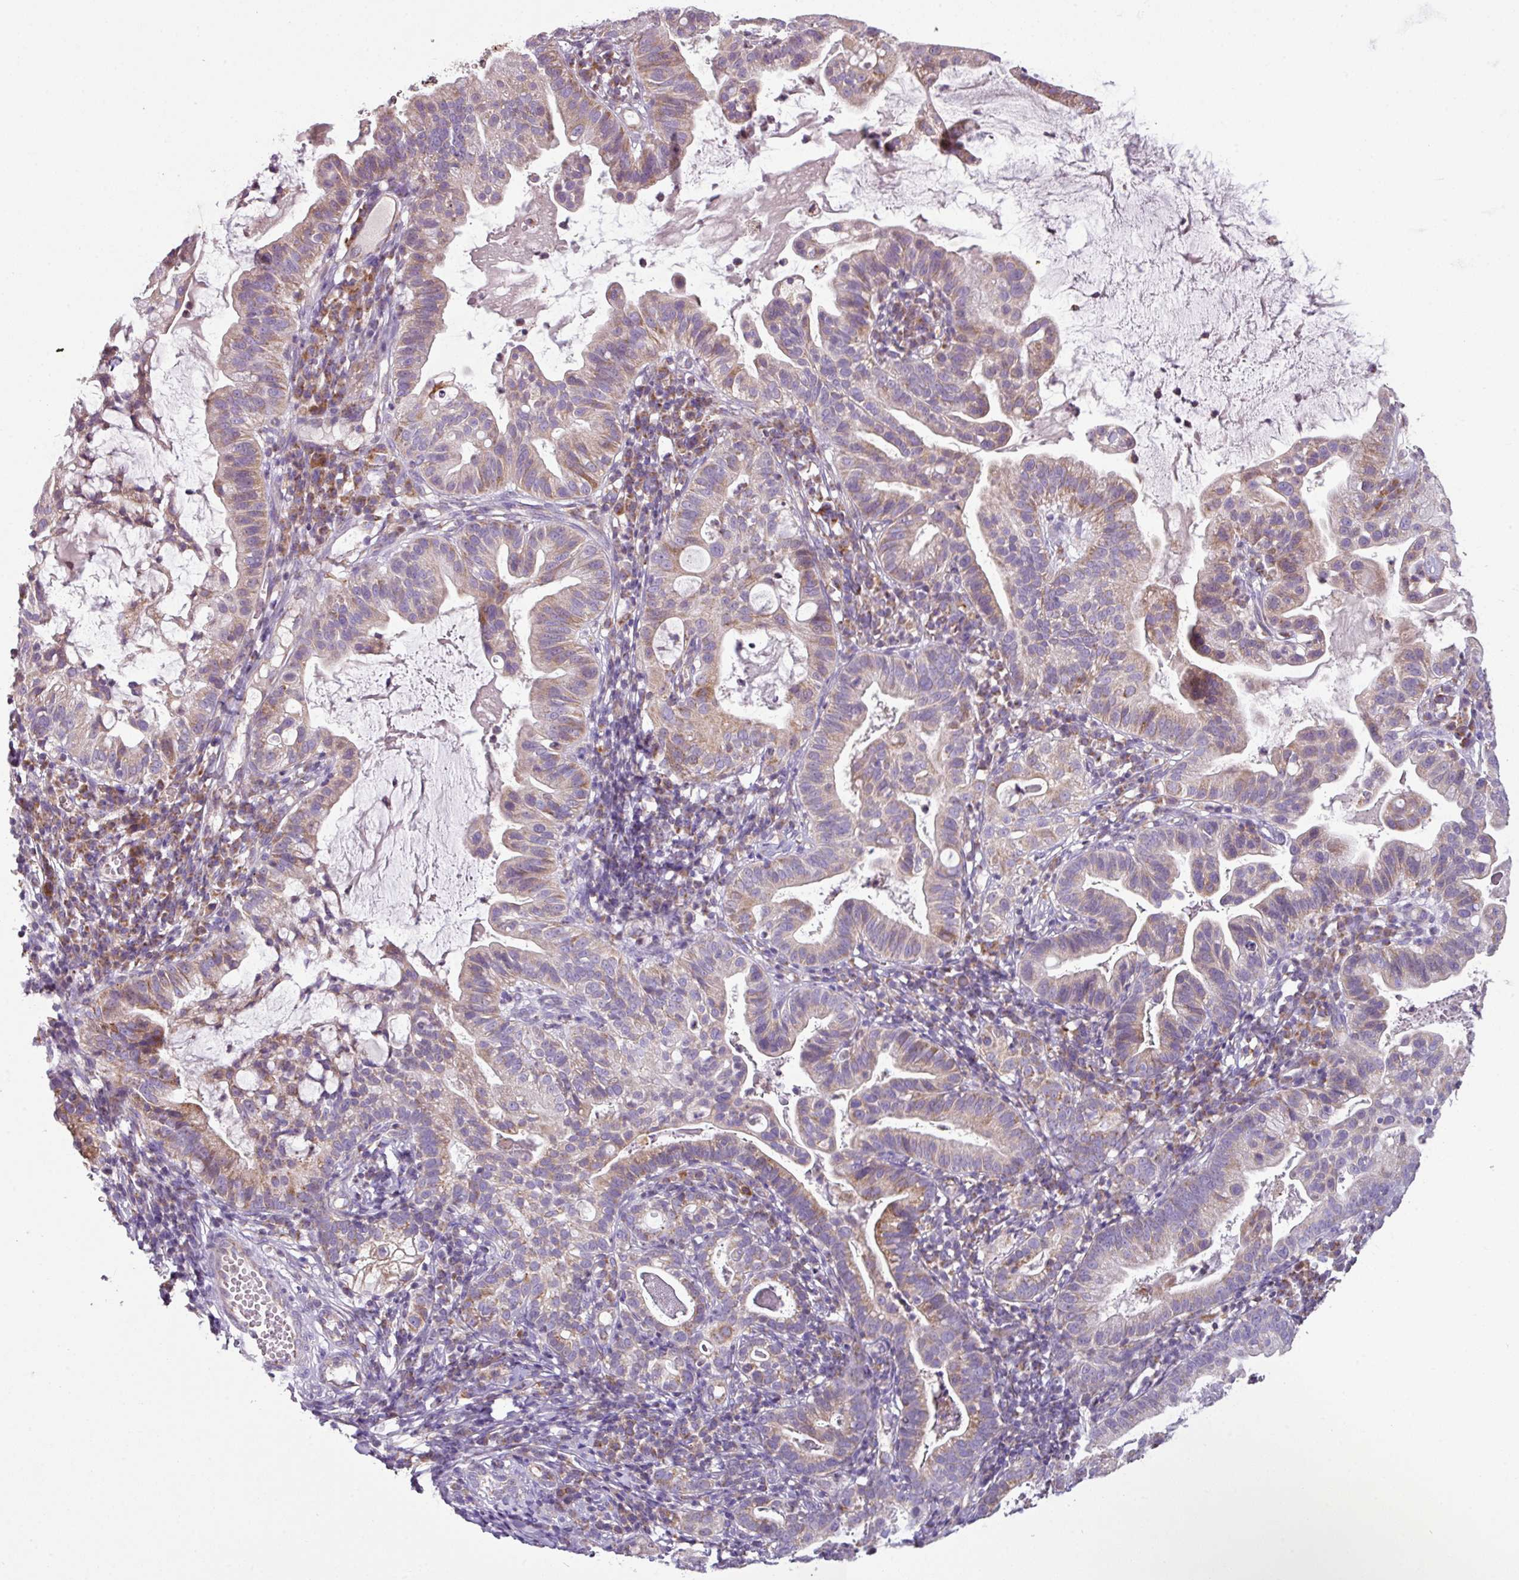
{"staining": {"intensity": "moderate", "quantity": "25%-75%", "location": "cytoplasmic/membranous"}, "tissue": "cervical cancer", "cell_type": "Tumor cells", "image_type": "cancer", "snomed": [{"axis": "morphology", "description": "Adenocarcinoma, NOS"}, {"axis": "topography", "description": "Cervix"}], "caption": "Immunohistochemistry (DAB) staining of human adenocarcinoma (cervical) demonstrates moderate cytoplasmic/membranous protein positivity in approximately 25%-75% of tumor cells.", "gene": "SQOR", "patient": {"sex": "female", "age": 41}}